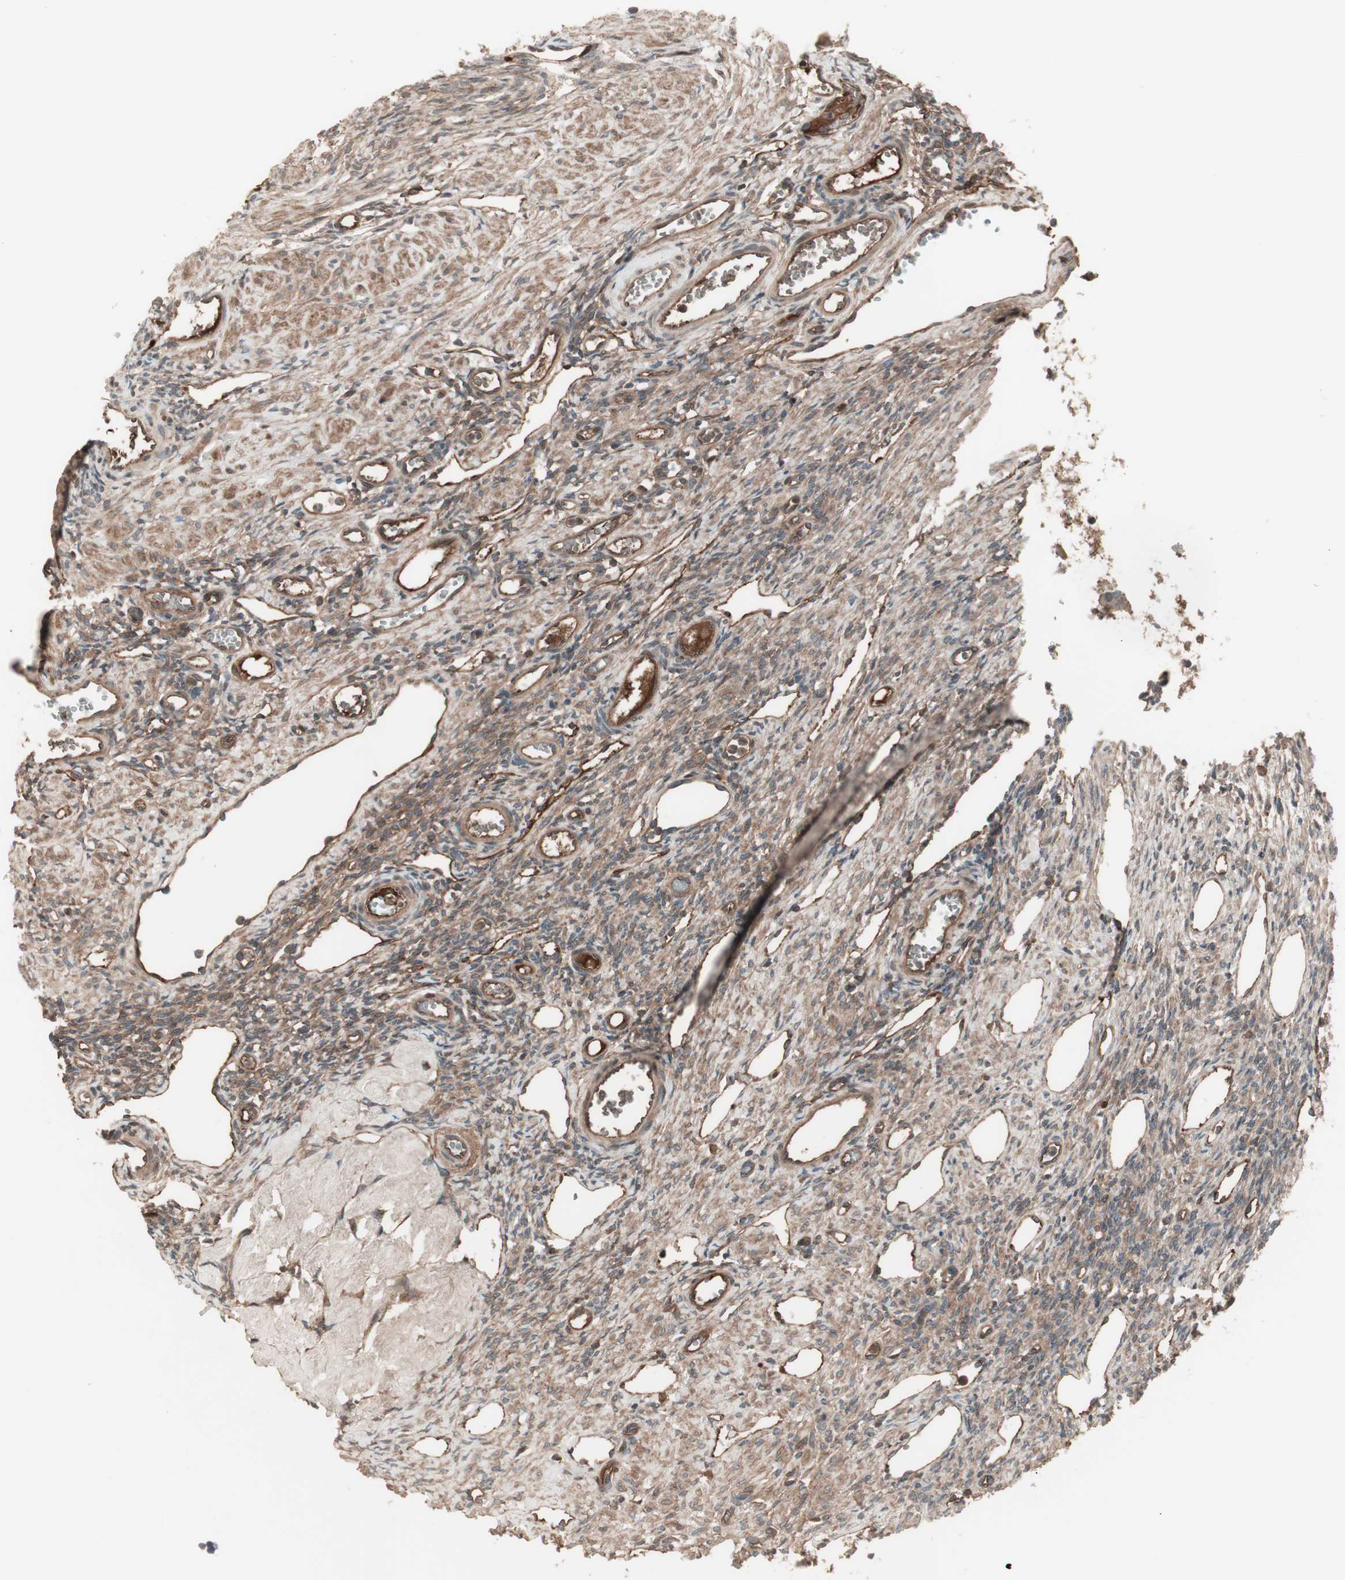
{"staining": {"intensity": "moderate", "quantity": ">75%", "location": "cytoplasmic/membranous"}, "tissue": "ovary", "cell_type": "Follicle cells", "image_type": "normal", "snomed": [{"axis": "morphology", "description": "Normal tissue, NOS"}, {"axis": "topography", "description": "Ovary"}], "caption": "About >75% of follicle cells in normal human ovary exhibit moderate cytoplasmic/membranous protein staining as visualized by brown immunohistochemical staining.", "gene": "TFPI", "patient": {"sex": "female", "age": 33}}